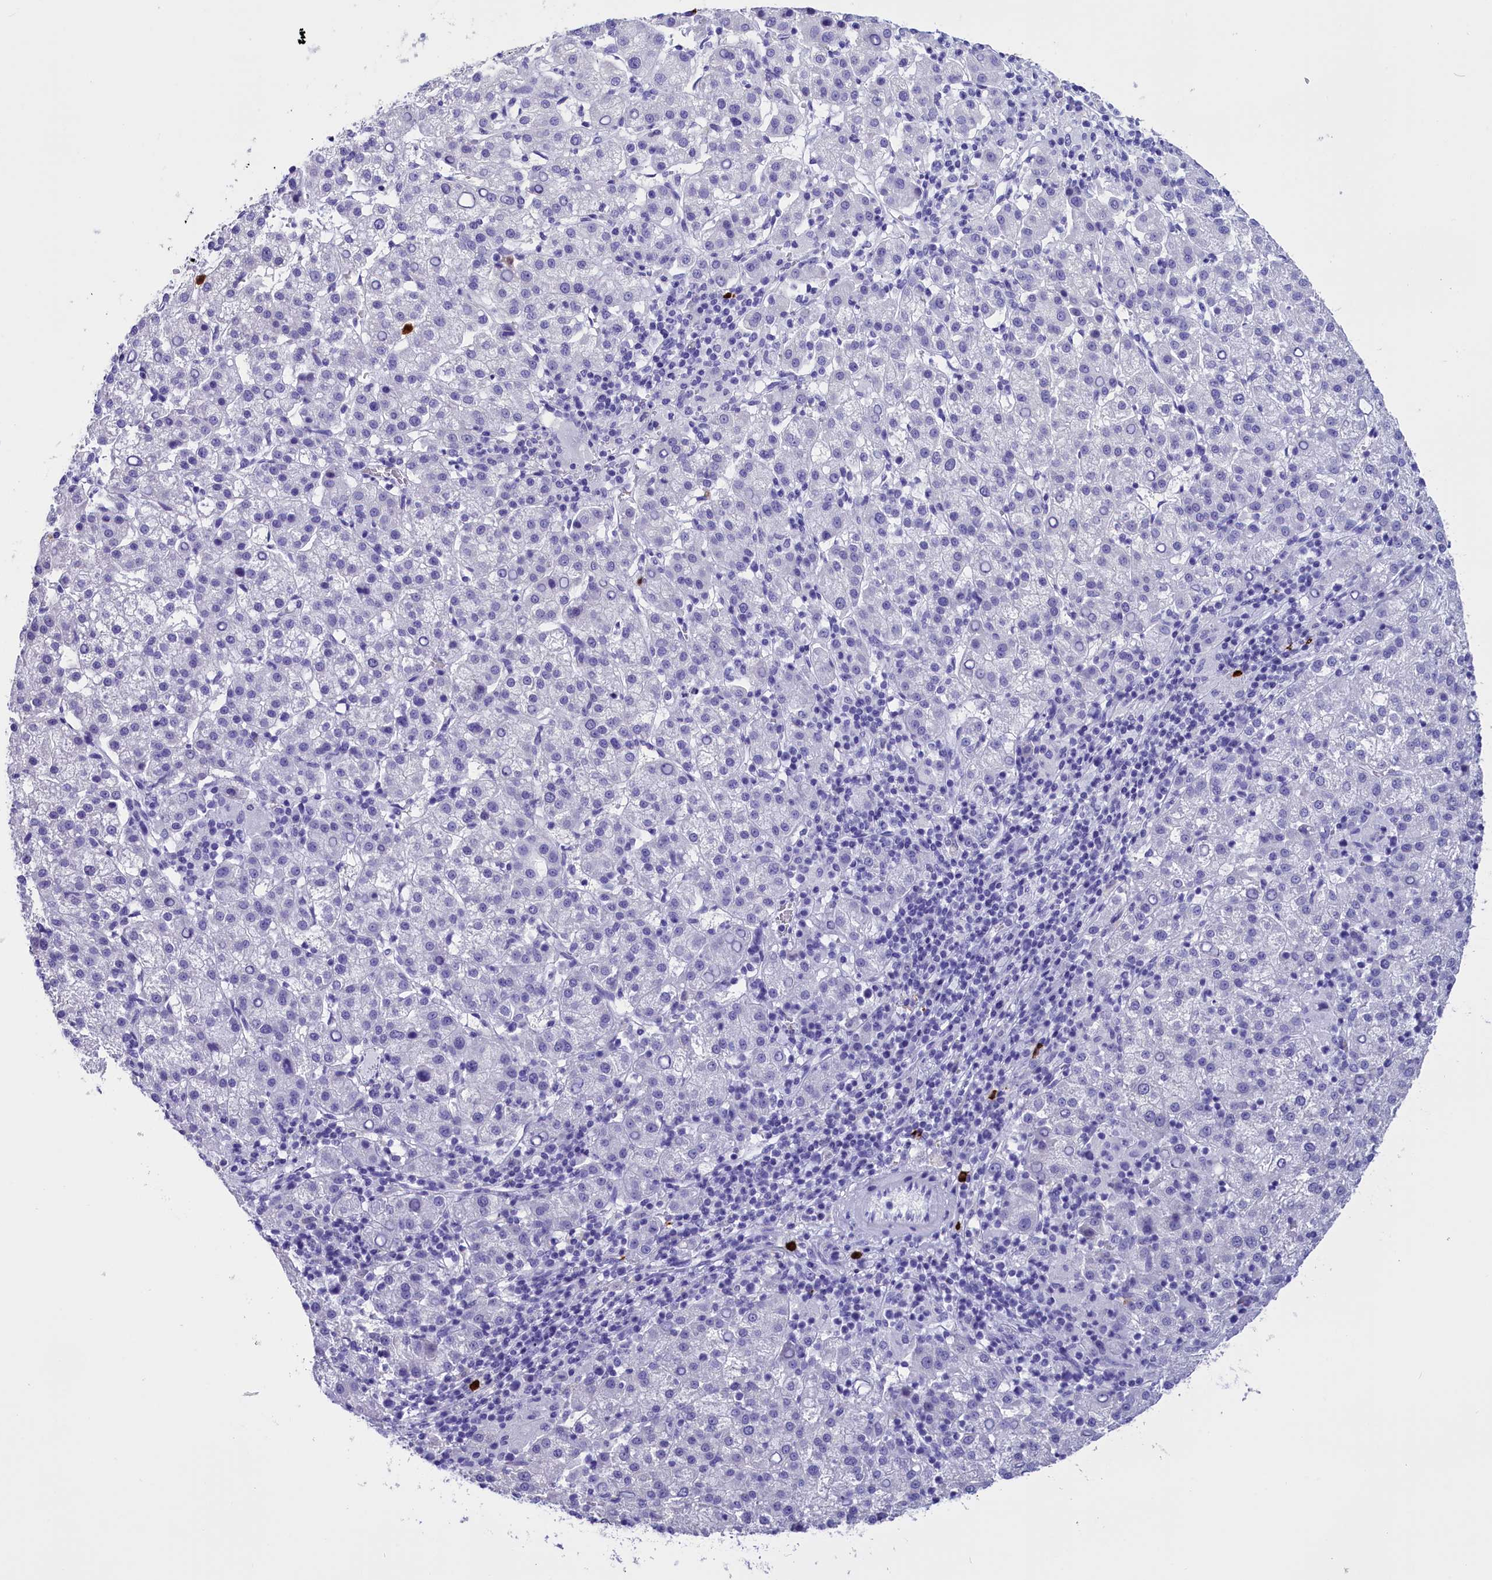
{"staining": {"intensity": "negative", "quantity": "none", "location": "none"}, "tissue": "liver cancer", "cell_type": "Tumor cells", "image_type": "cancer", "snomed": [{"axis": "morphology", "description": "Carcinoma, Hepatocellular, NOS"}, {"axis": "topography", "description": "Liver"}], "caption": "The immunohistochemistry (IHC) histopathology image has no significant staining in tumor cells of liver cancer tissue.", "gene": "CLC", "patient": {"sex": "female", "age": 58}}